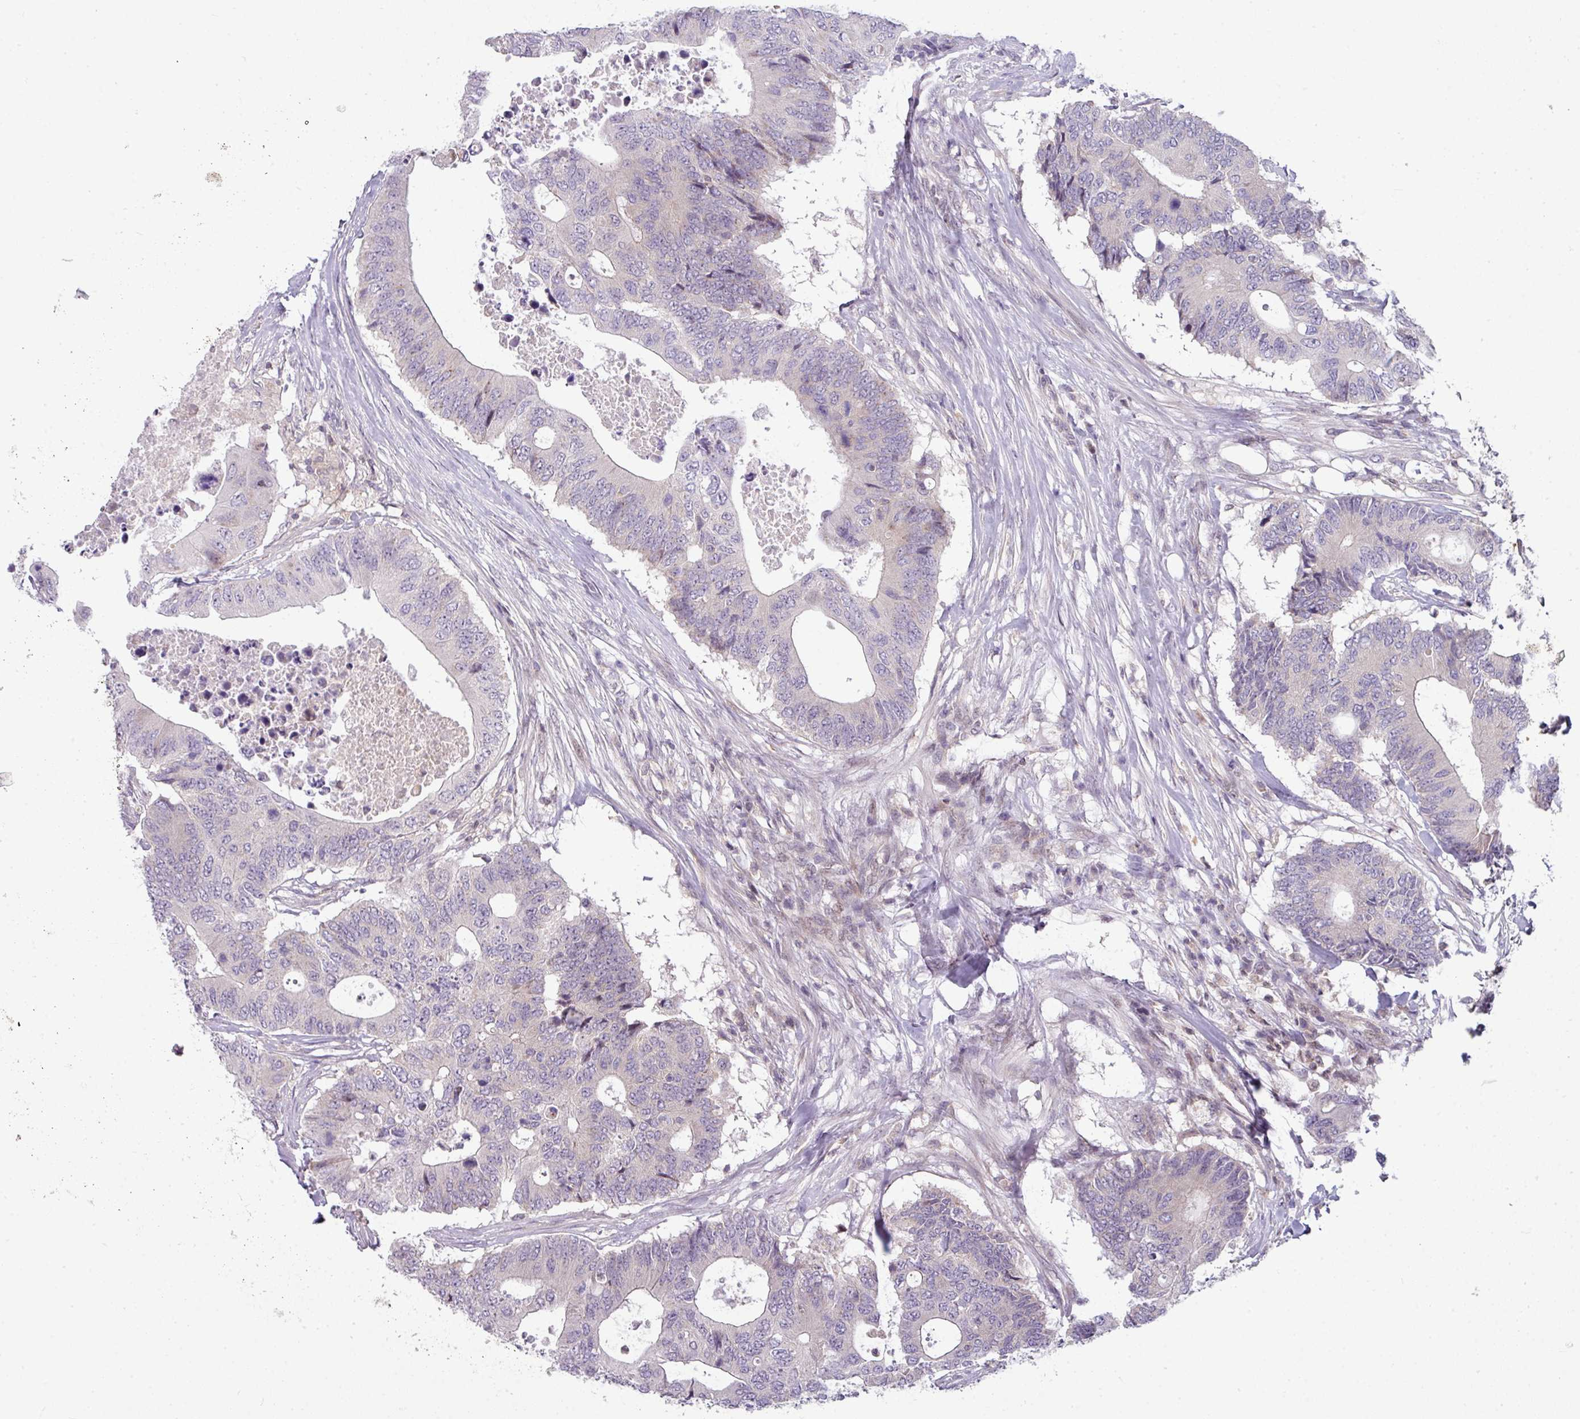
{"staining": {"intensity": "negative", "quantity": "none", "location": "none"}, "tissue": "colorectal cancer", "cell_type": "Tumor cells", "image_type": "cancer", "snomed": [{"axis": "morphology", "description": "Adenocarcinoma, NOS"}, {"axis": "topography", "description": "Colon"}], "caption": "Immunohistochemistry micrograph of colorectal cancer (adenocarcinoma) stained for a protein (brown), which demonstrates no staining in tumor cells. (Stains: DAB (3,3'-diaminobenzidine) immunohistochemistry (IHC) with hematoxylin counter stain, Microscopy: brightfield microscopy at high magnification).", "gene": "STAT5A", "patient": {"sex": "male", "age": 71}}